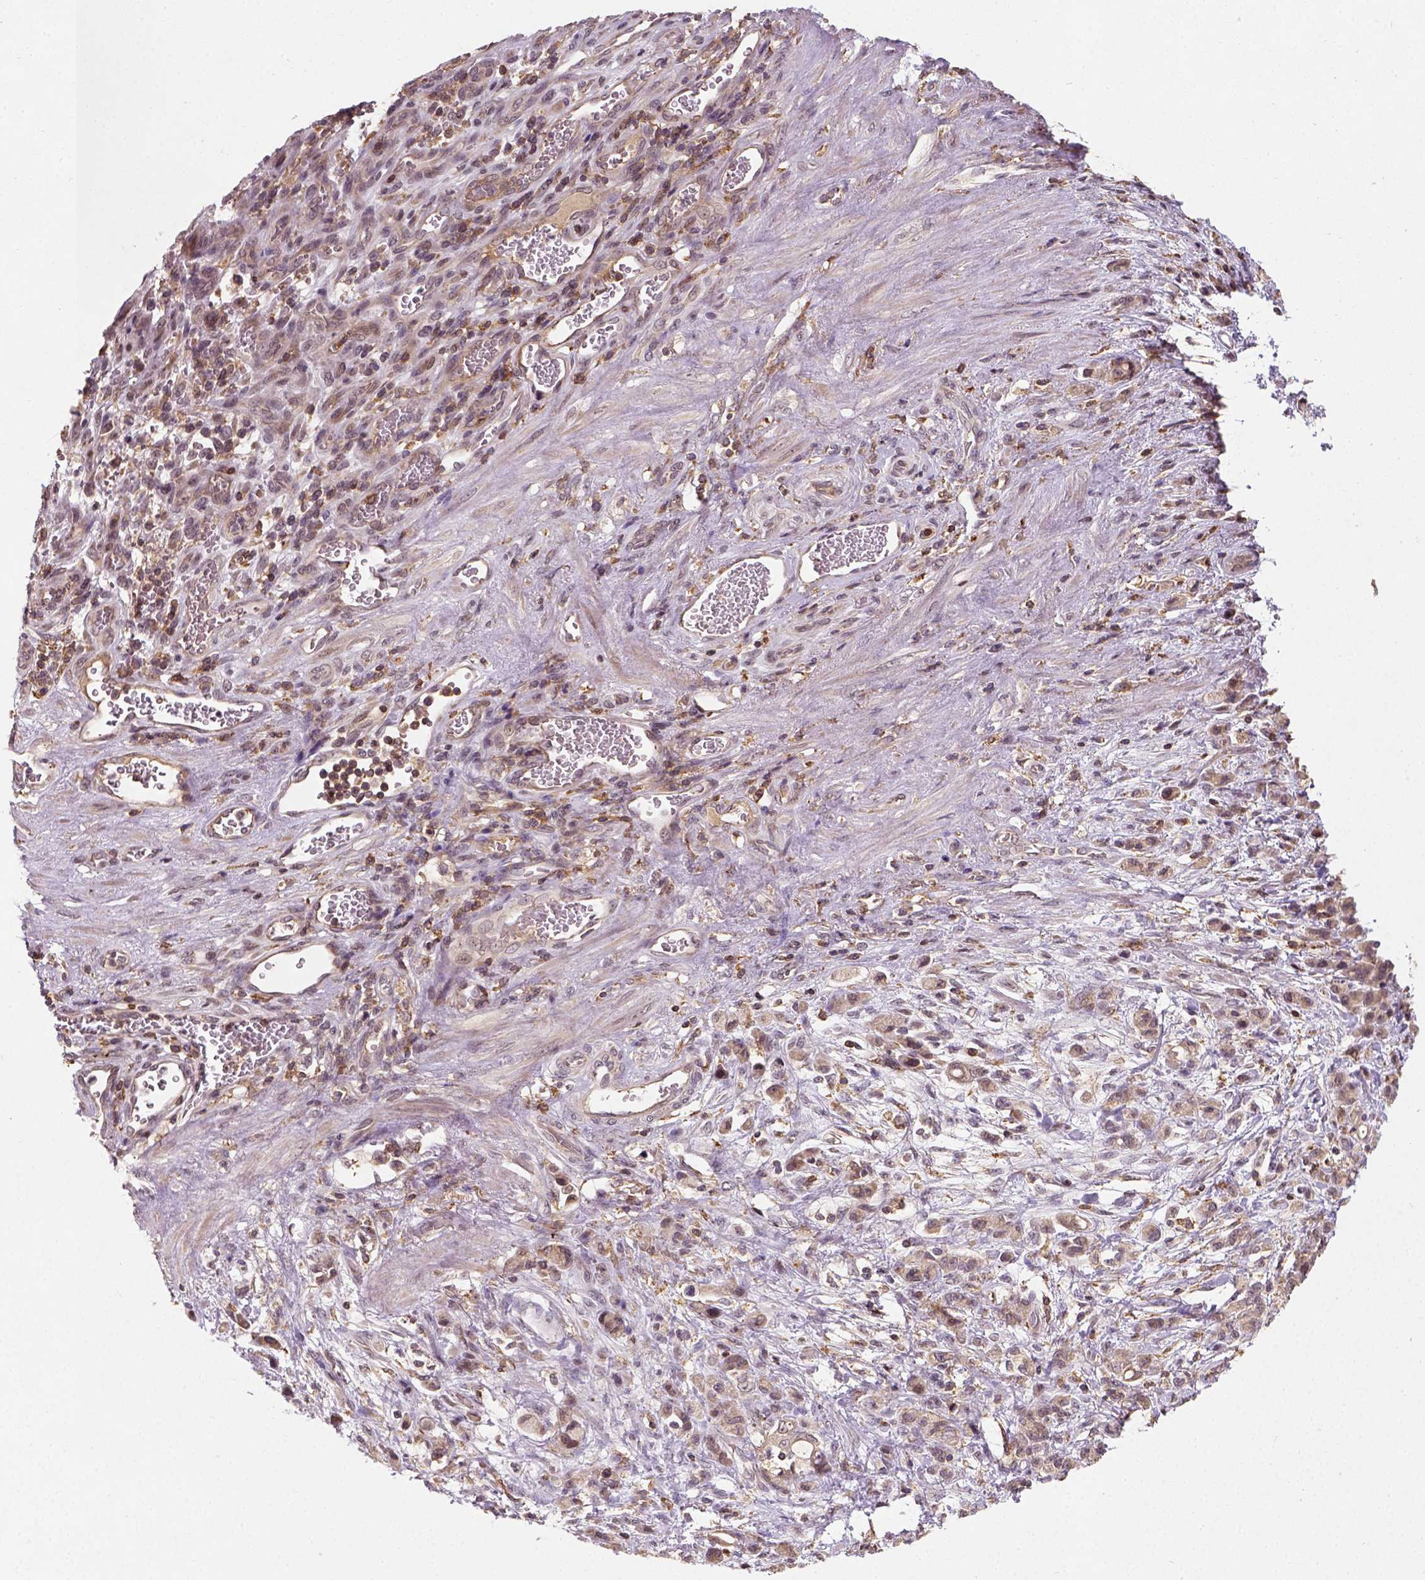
{"staining": {"intensity": "weak", "quantity": ">75%", "location": "cytoplasmic/membranous"}, "tissue": "stomach cancer", "cell_type": "Tumor cells", "image_type": "cancer", "snomed": [{"axis": "morphology", "description": "Adenocarcinoma, NOS"}, {"axis": "topography", "description": "Stomach"}], "caption": "Stomach adenocarcinoma stained for a protein (brown) demonstrates weak cytoplasmic/membranous positive positivity in about >75% of tumor cells.", "gene": "CAMKK1", "patient": {"sex": "male", "age": 77}}